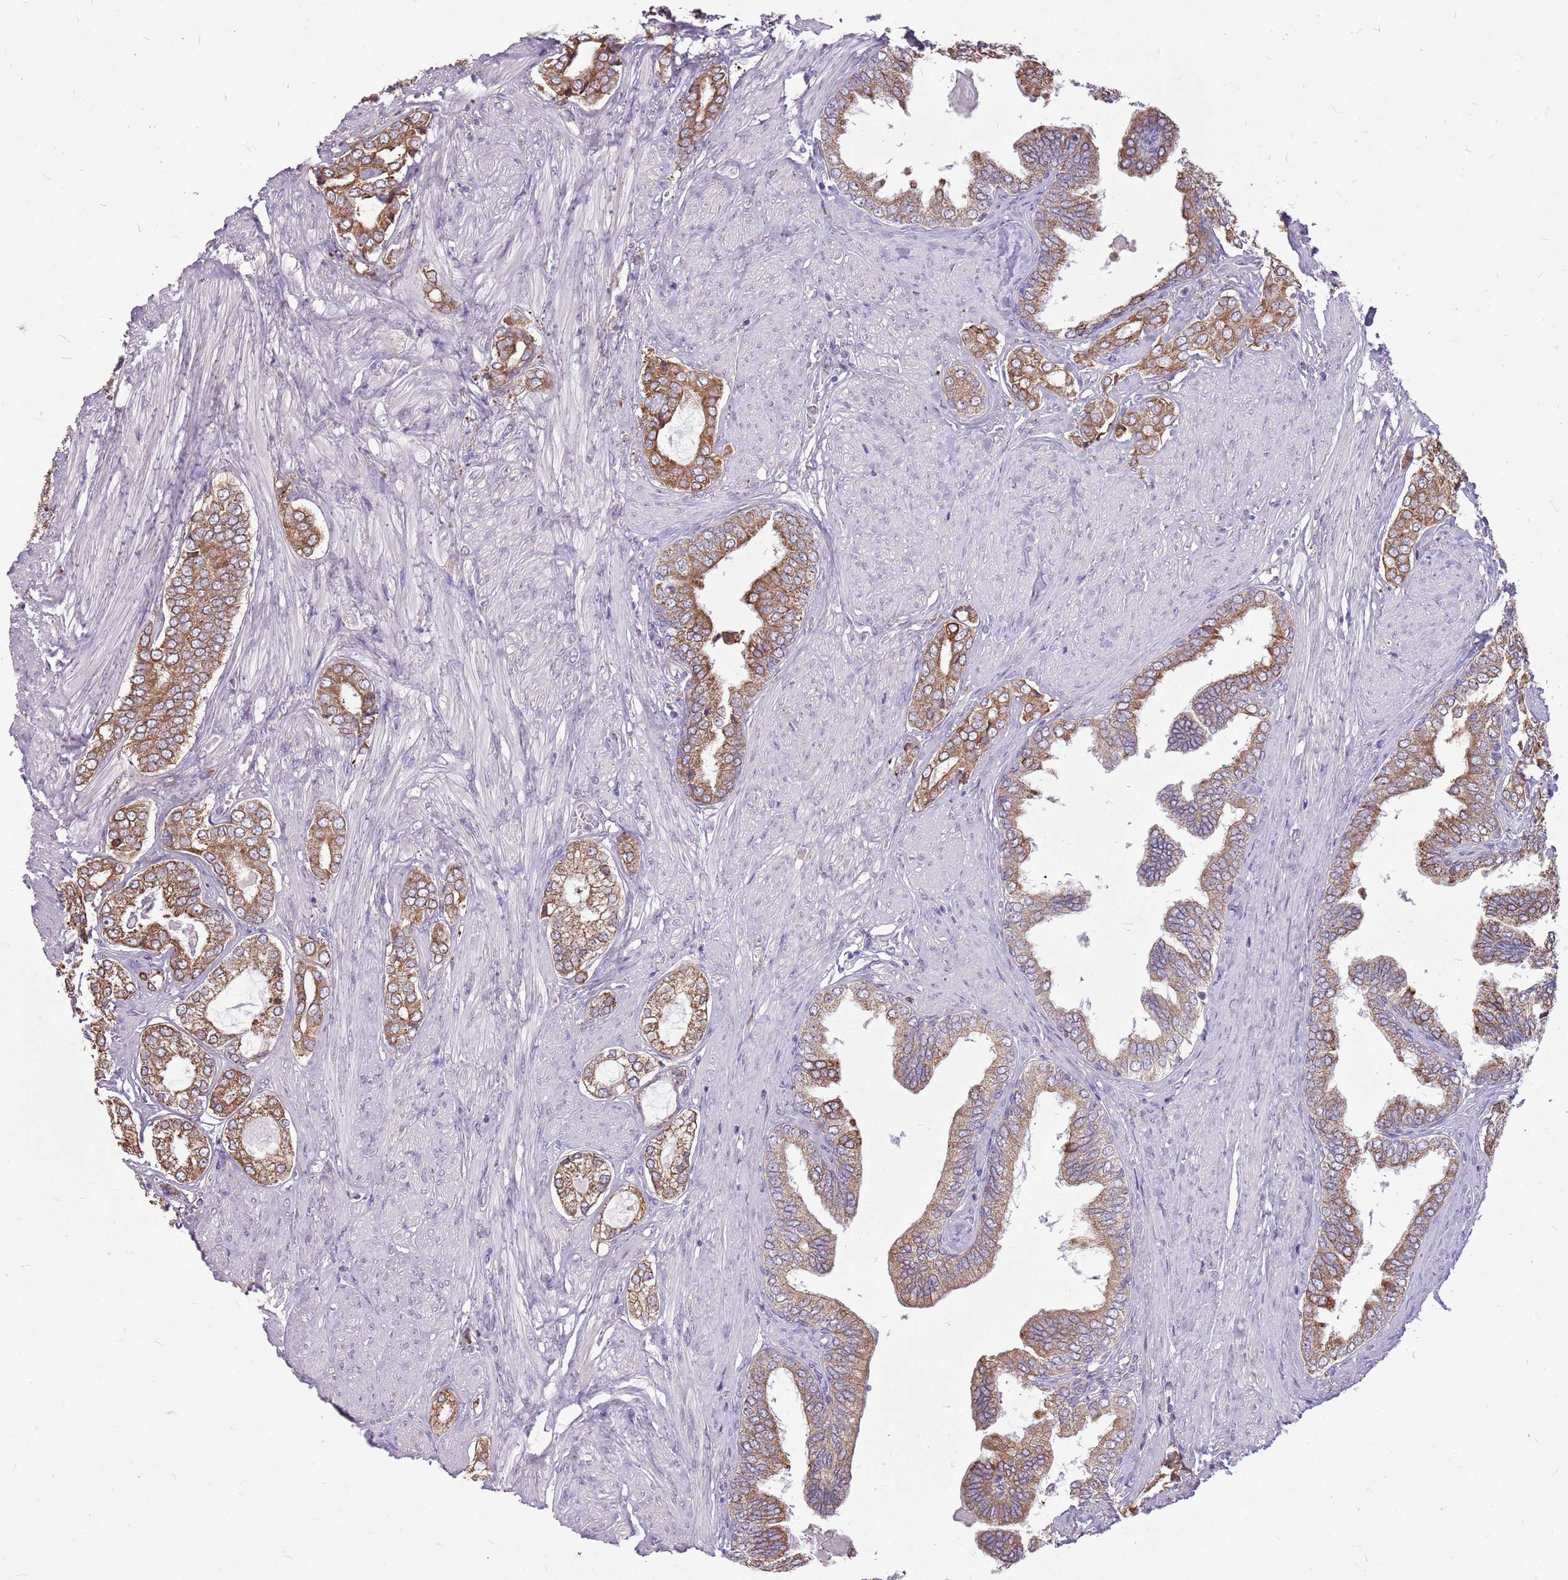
{"staining": {"intensity": "moderate", "quantity": ">75%", "location": "cytoplasmic/membranous"}, "tissue": "prostate cancer", "cell_type": "Tumor cells", "image_type": "cancer", "snomed": [{"axis": "morphology", "description": "Adenocarcinoma, High grade"}, {"axis": "topography", "description": "Prostate"}], "caption": "Immunohistochemistry (IHC) (DAB (3,3'-diaminobenzidine)) staining of human high-grade adenocarcinoma (prostate) reveals moderate cytoplasmic/membranous protein positivity in approximately >75% of tumor cells.", "gene": "KCTD19", "patient": {"sex": "male", "age": 71}}